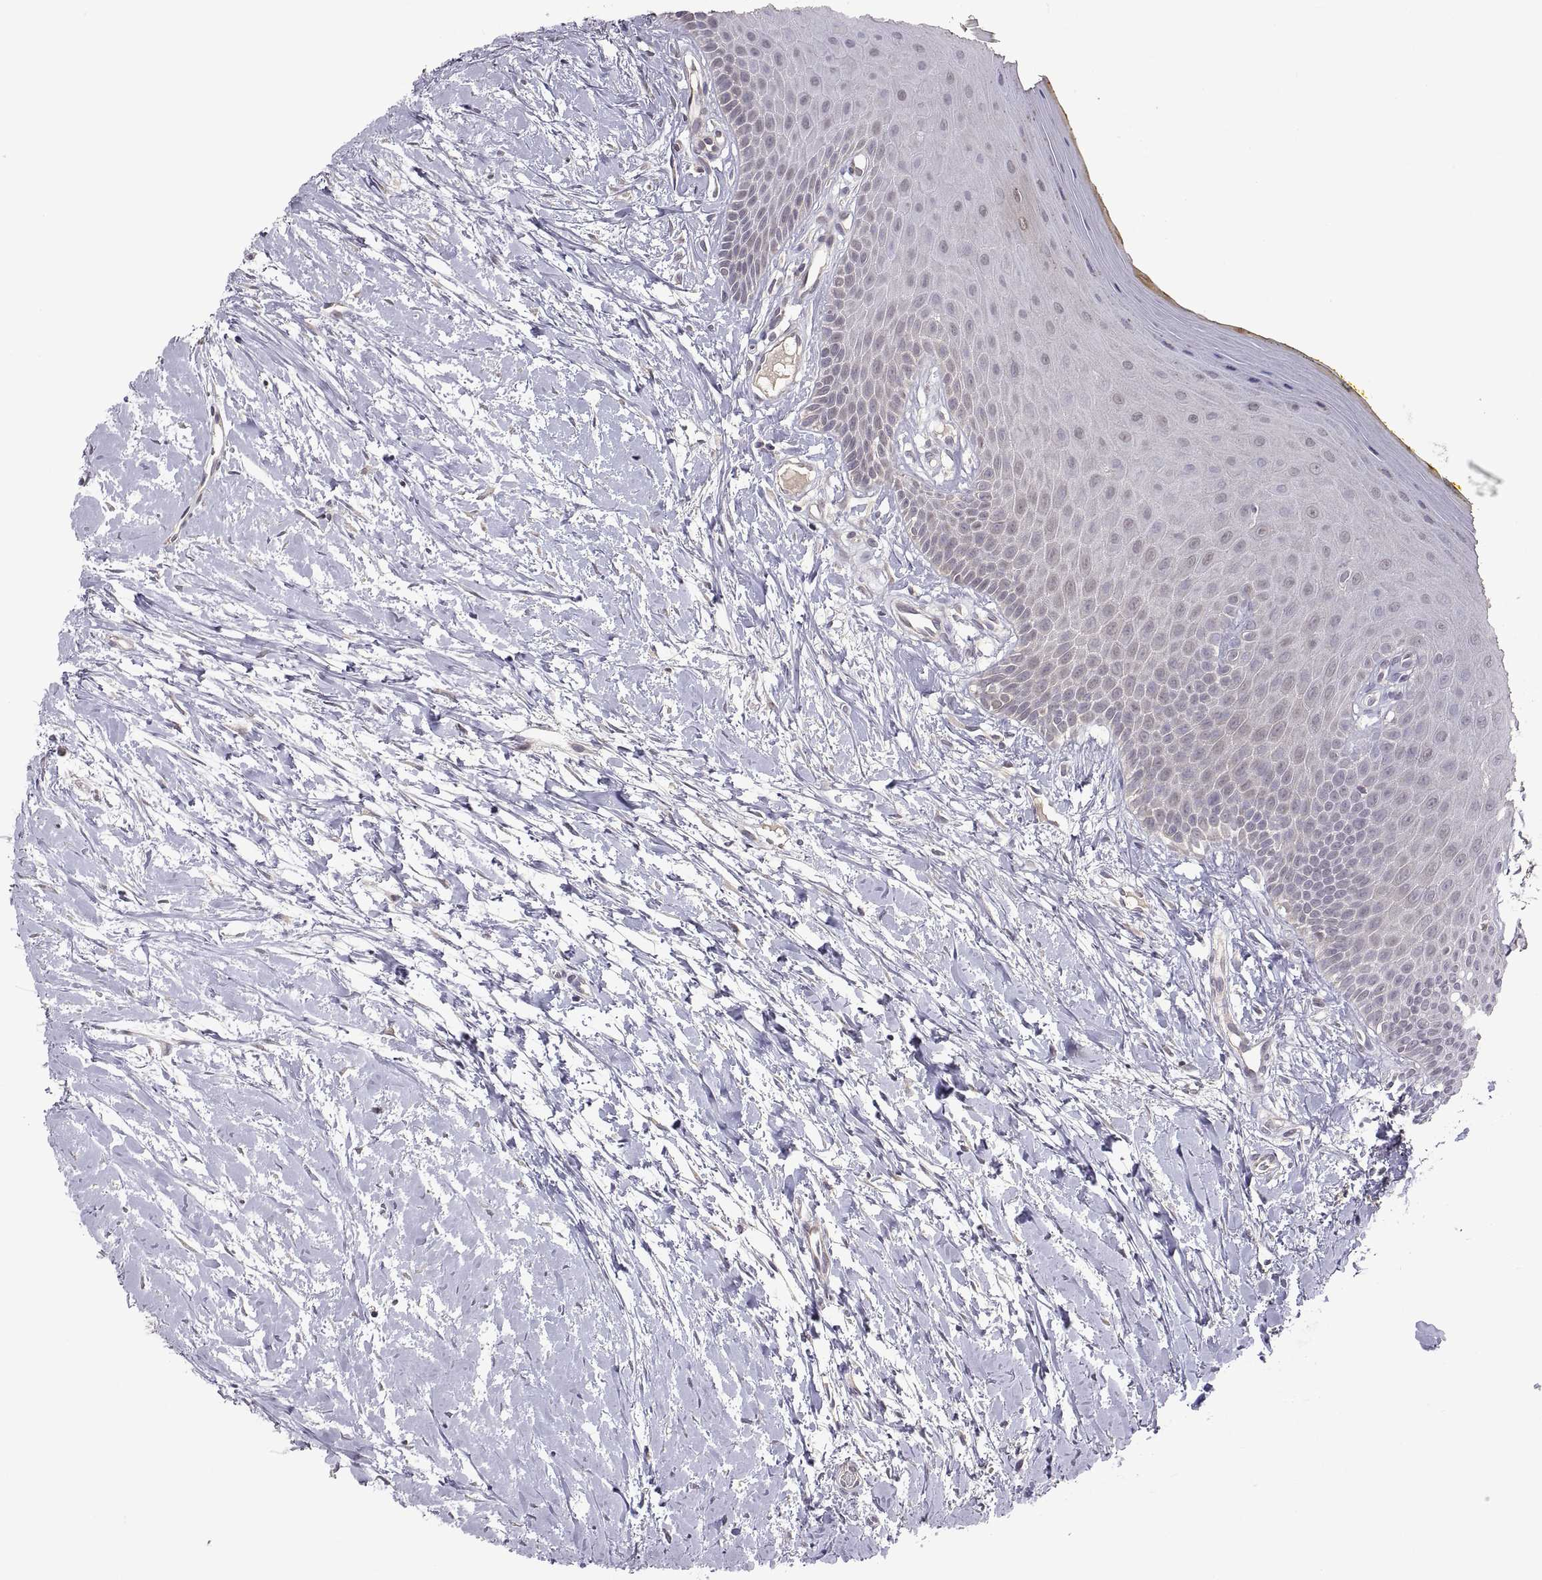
{"staining": {"intensity": "negative", "quantity": "none", "location": "none"}, "tissue": "oral mucosa", "cell_type": "Squamous epithelial cells", "image_type": "normal", "snomed": [{"axis": "morphology", "description": "Normal tissue, NOS"}, {"axis": "topography", "description": "Oral tissue"}], "caption": "Immunohistochemistry (IHC) photomicrograph of normal oral mucosa: oral mucosa stained with DAB (3,3'-diaminobenzidine) displays no significant protein expression in squamous epithelial cells. (Brightfield microscopy of DAB immunohistochemistry (IHC) at high magnification).", "gene": "LAMA1", "patient": {"sex": "female", "age": 43}}